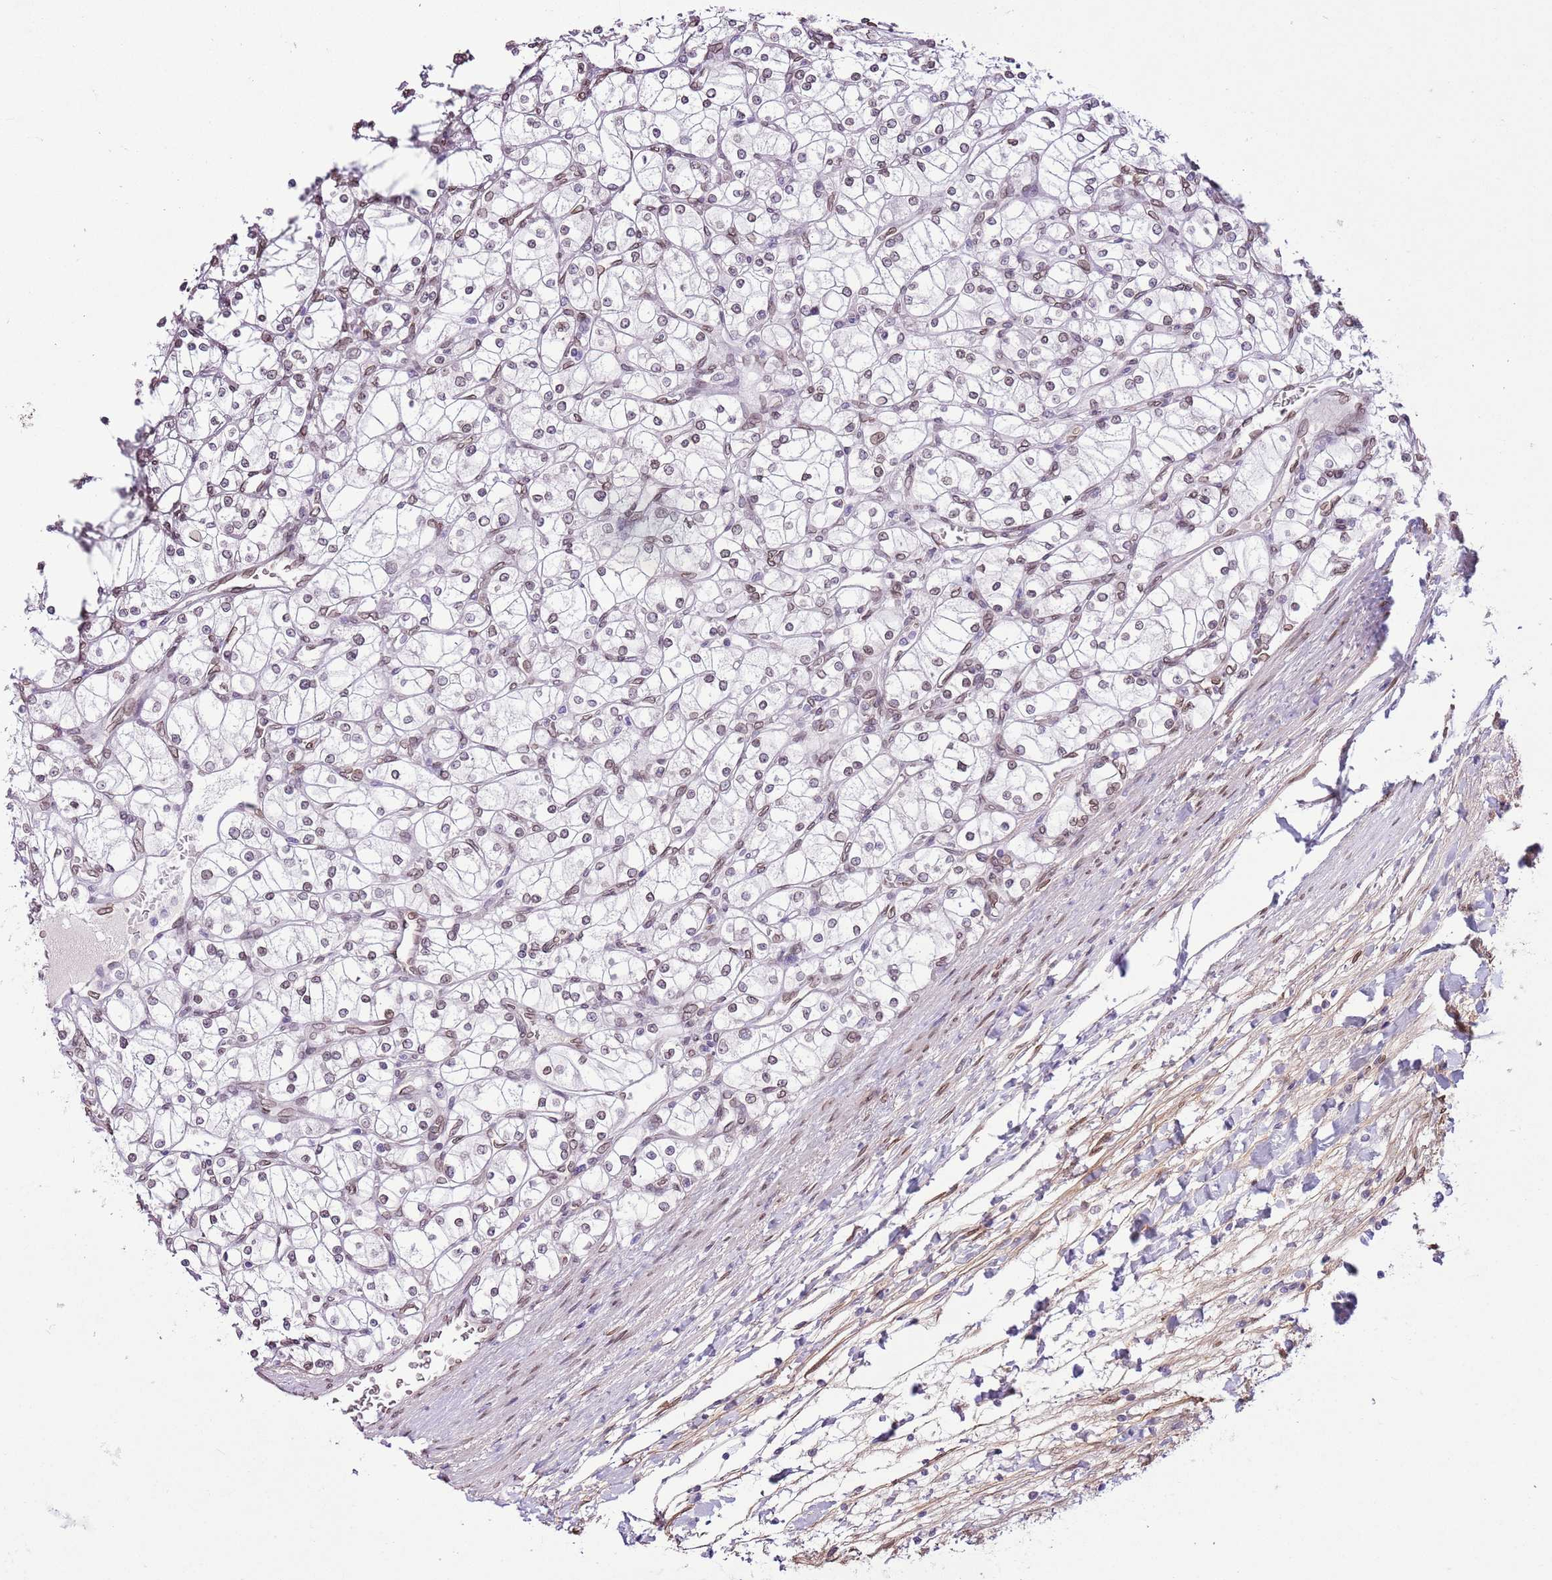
{"staining": {"intensity": "weak", "quantity": ">75%", "location": "cytoplasmic/membranous,nuclear"}, "tissue": "renal cancer", "cell_type": "Tumor cells", "image_type": "cancer", "snomed": [{"axis": "morphology", "description": "Adenocarcinoma, NOS"}, {"axis": "topography", "description": "Kidney"}], "caption": "Weak cytoplasmic/membranous and nuclear positivity is appreciated in approximately >75% of tumor cells in adenocarcinoma (renal).", "gene": "ZGLP1", "patient": {"sex": "male", "age": 80}}